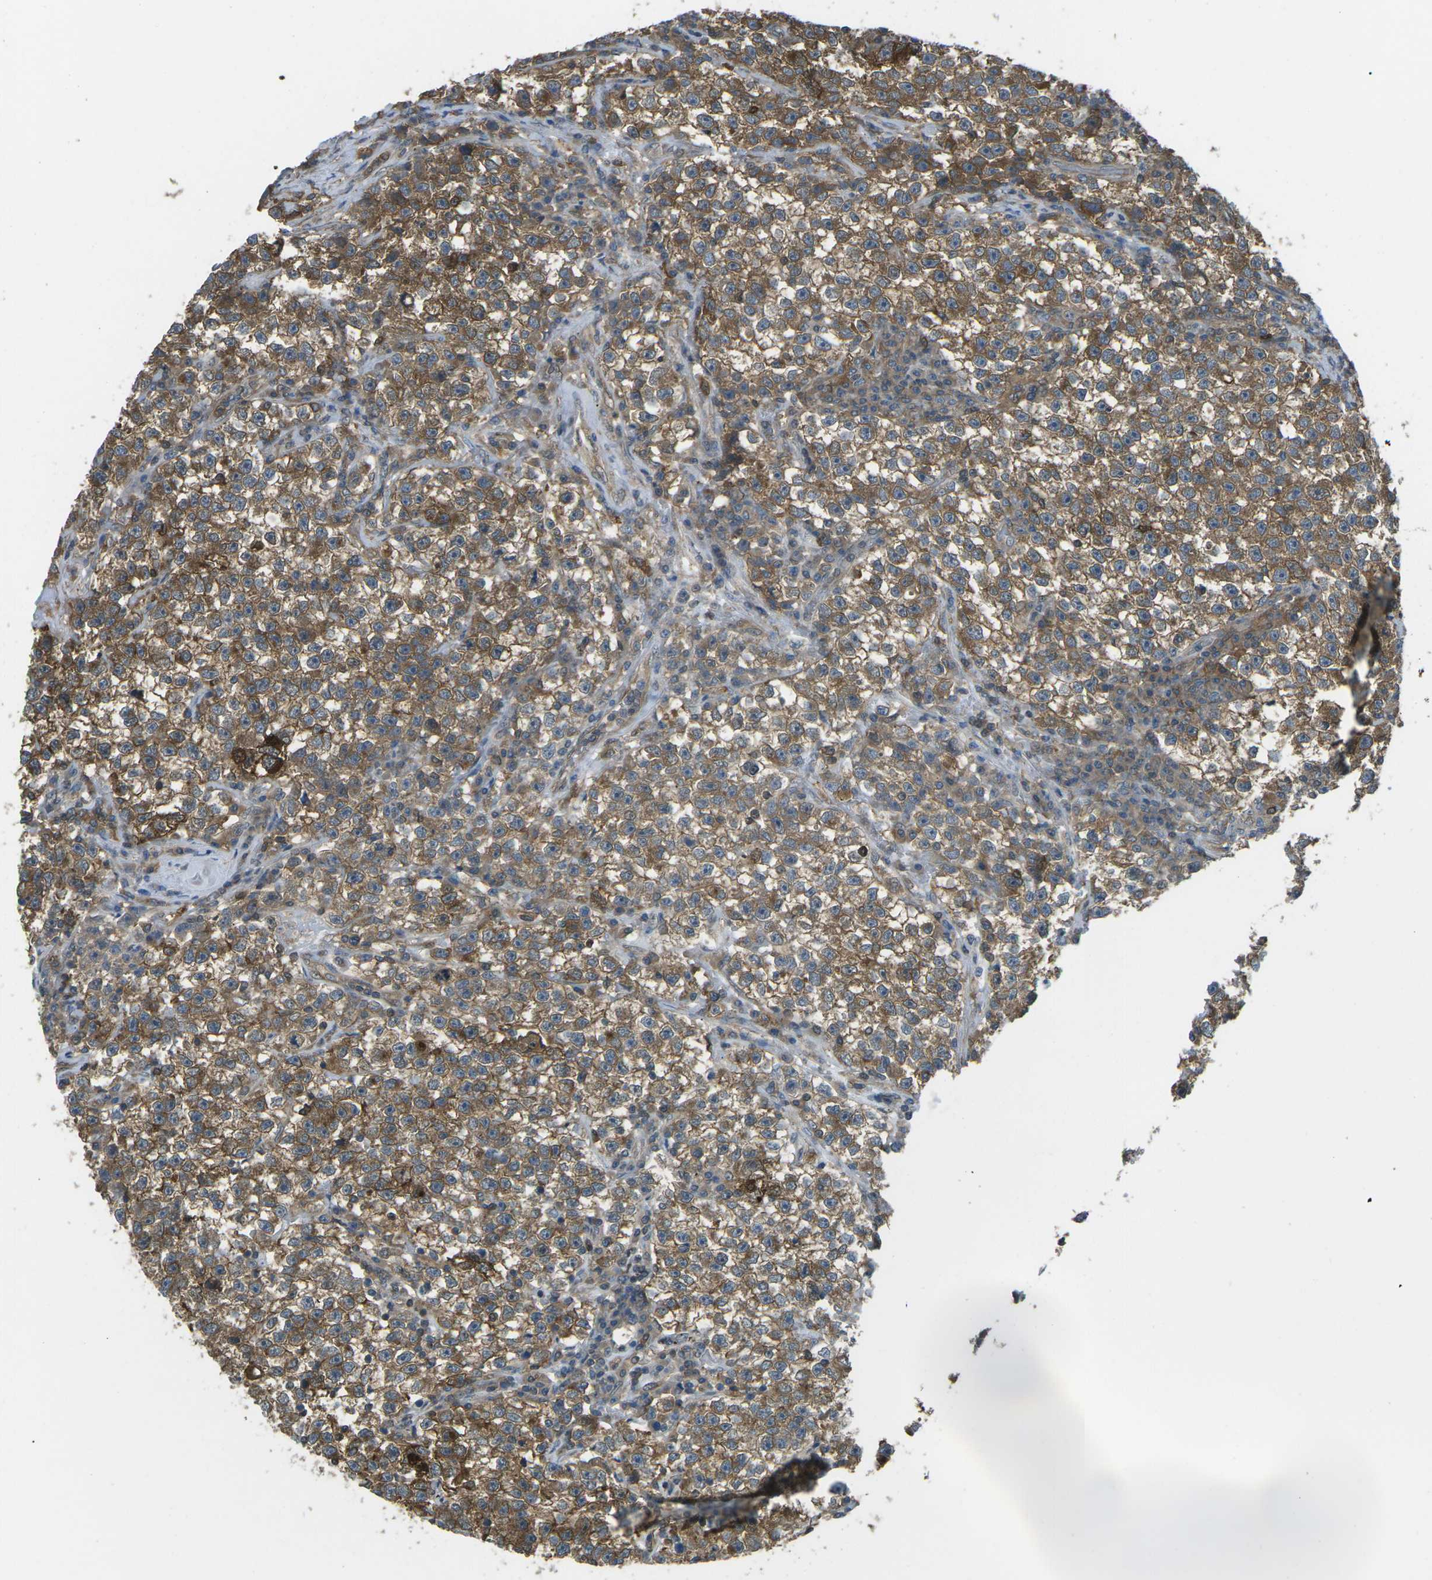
{"staining": {"intensity": "moderate", "quantity": ">75%", "location": "cytoplasmic/membranous"}, "tissue": "testis cancer", "cell_type": "Tumor cells", "image_type": "cancer", "snomed": [{"axis": "morphology", "description": "Seminoma, NOS"}, {"axis": "topography", "description": "Testis"}], "caption": "Testis seminoma stained with IHC demonstrates moderate cytoplasmic/membranous staining in approximately >75% of tumor cells. (Brightfield microscopy of DAB IHC at high magnification).", "gene": "PIEZO2", "patient": {"sex": "male", "age": 22}}